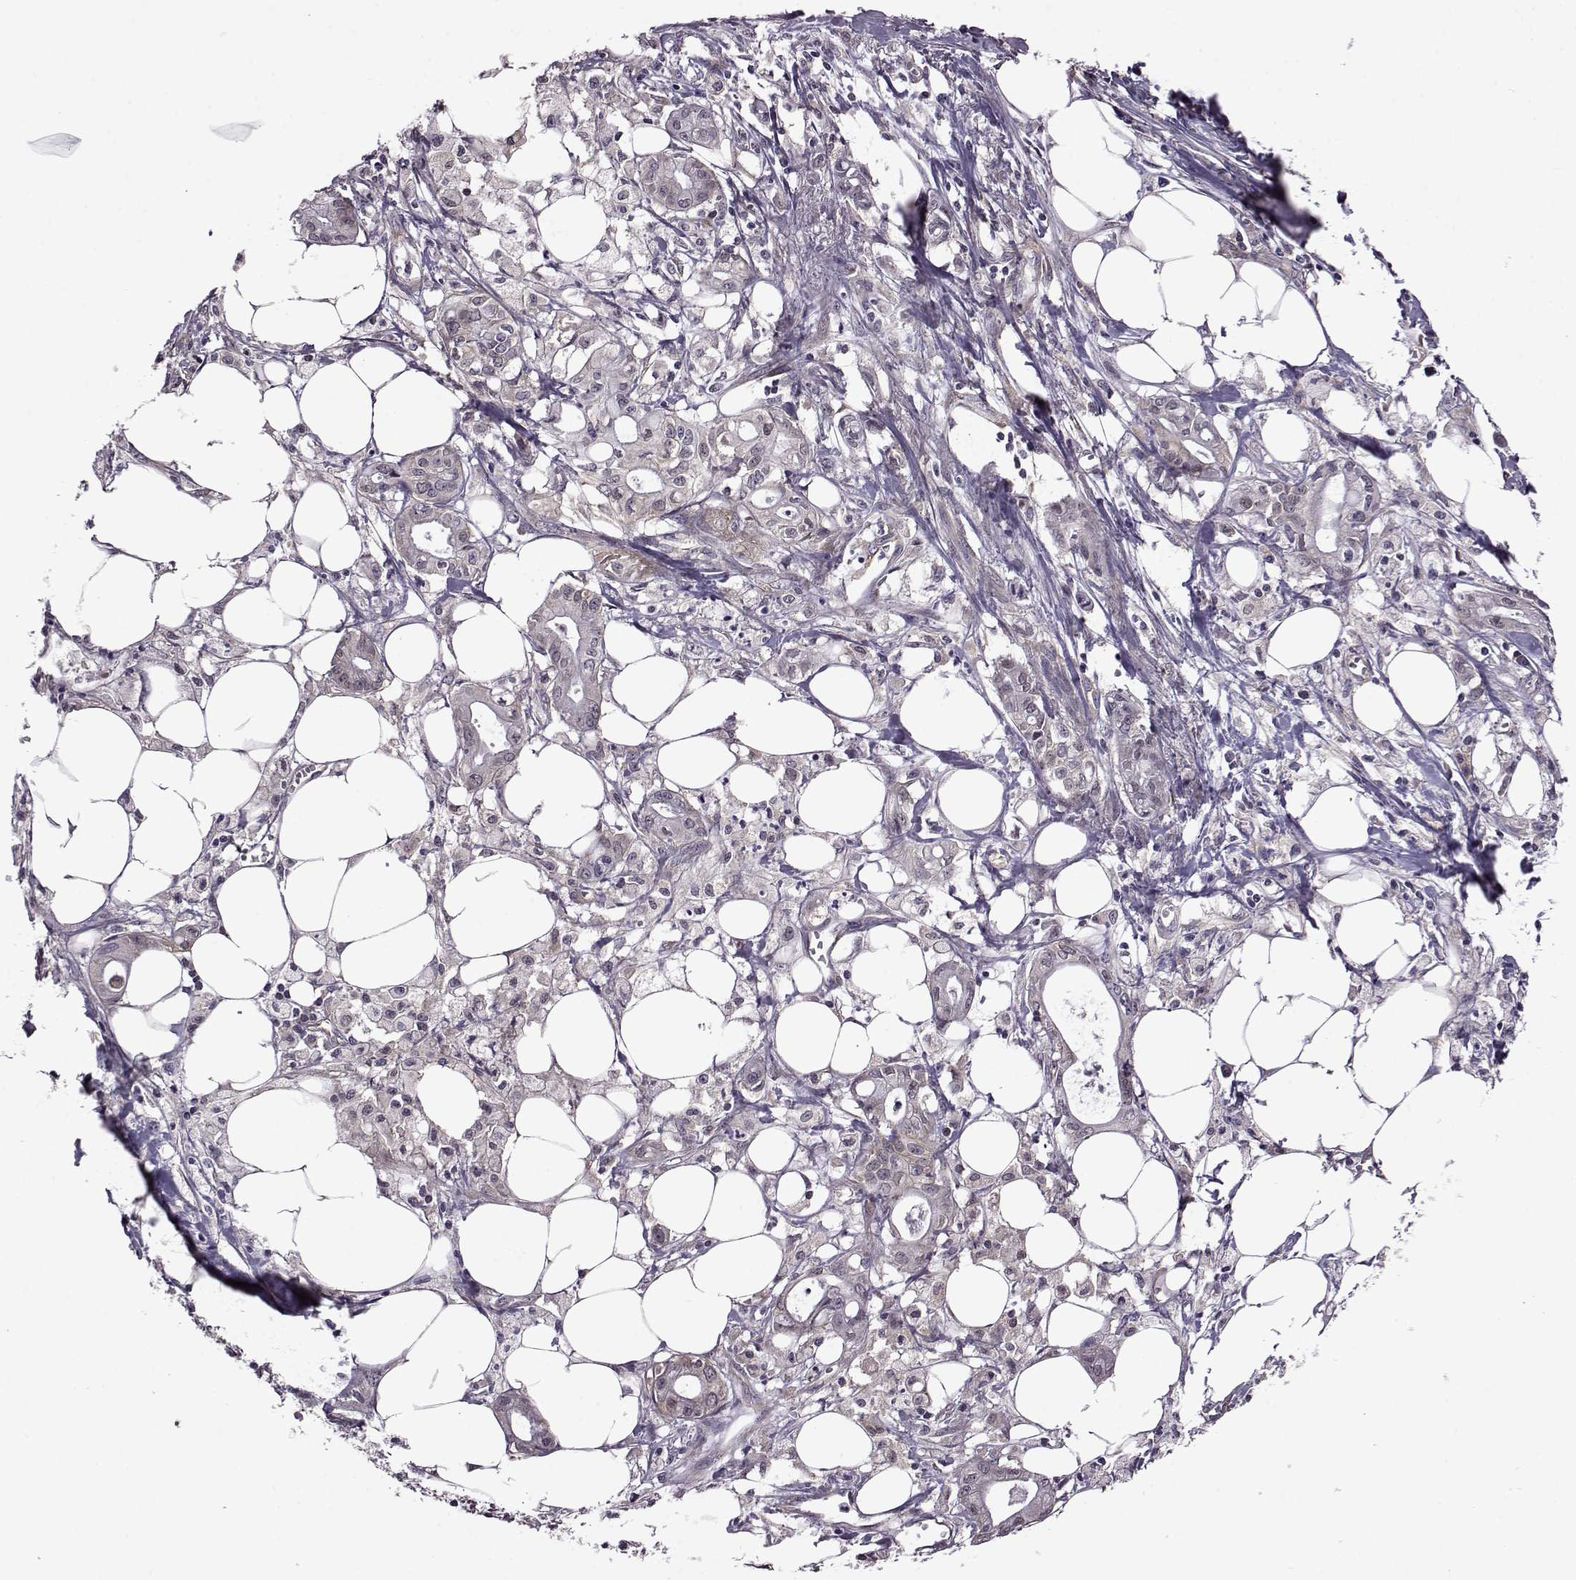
{"staining": {"intensity": "weak", "quantity": "<25%", "location": "cytoplasmic/membranous"}, "tissue": "pancreatic cancer", "cell_type": "Tumor cells", "image_type": "cancer", "snomed": [{"axis": "morphology", "description": "Adenocarcinoma, NOS"}, {"axis": "topography", "description": "Pancreas"}], "caption": "A photomicrograph of pancreatic cancer (adenocarcinoma) stained for a protein displays no brown staining in tumor cells. Brightfield microscopy of immunohistochemistry stained with DAB (brown) and hematoxylin (blue), captured at high magnification.", "gene": "URI1", "patient": {"sex": "male", "age": 71}}